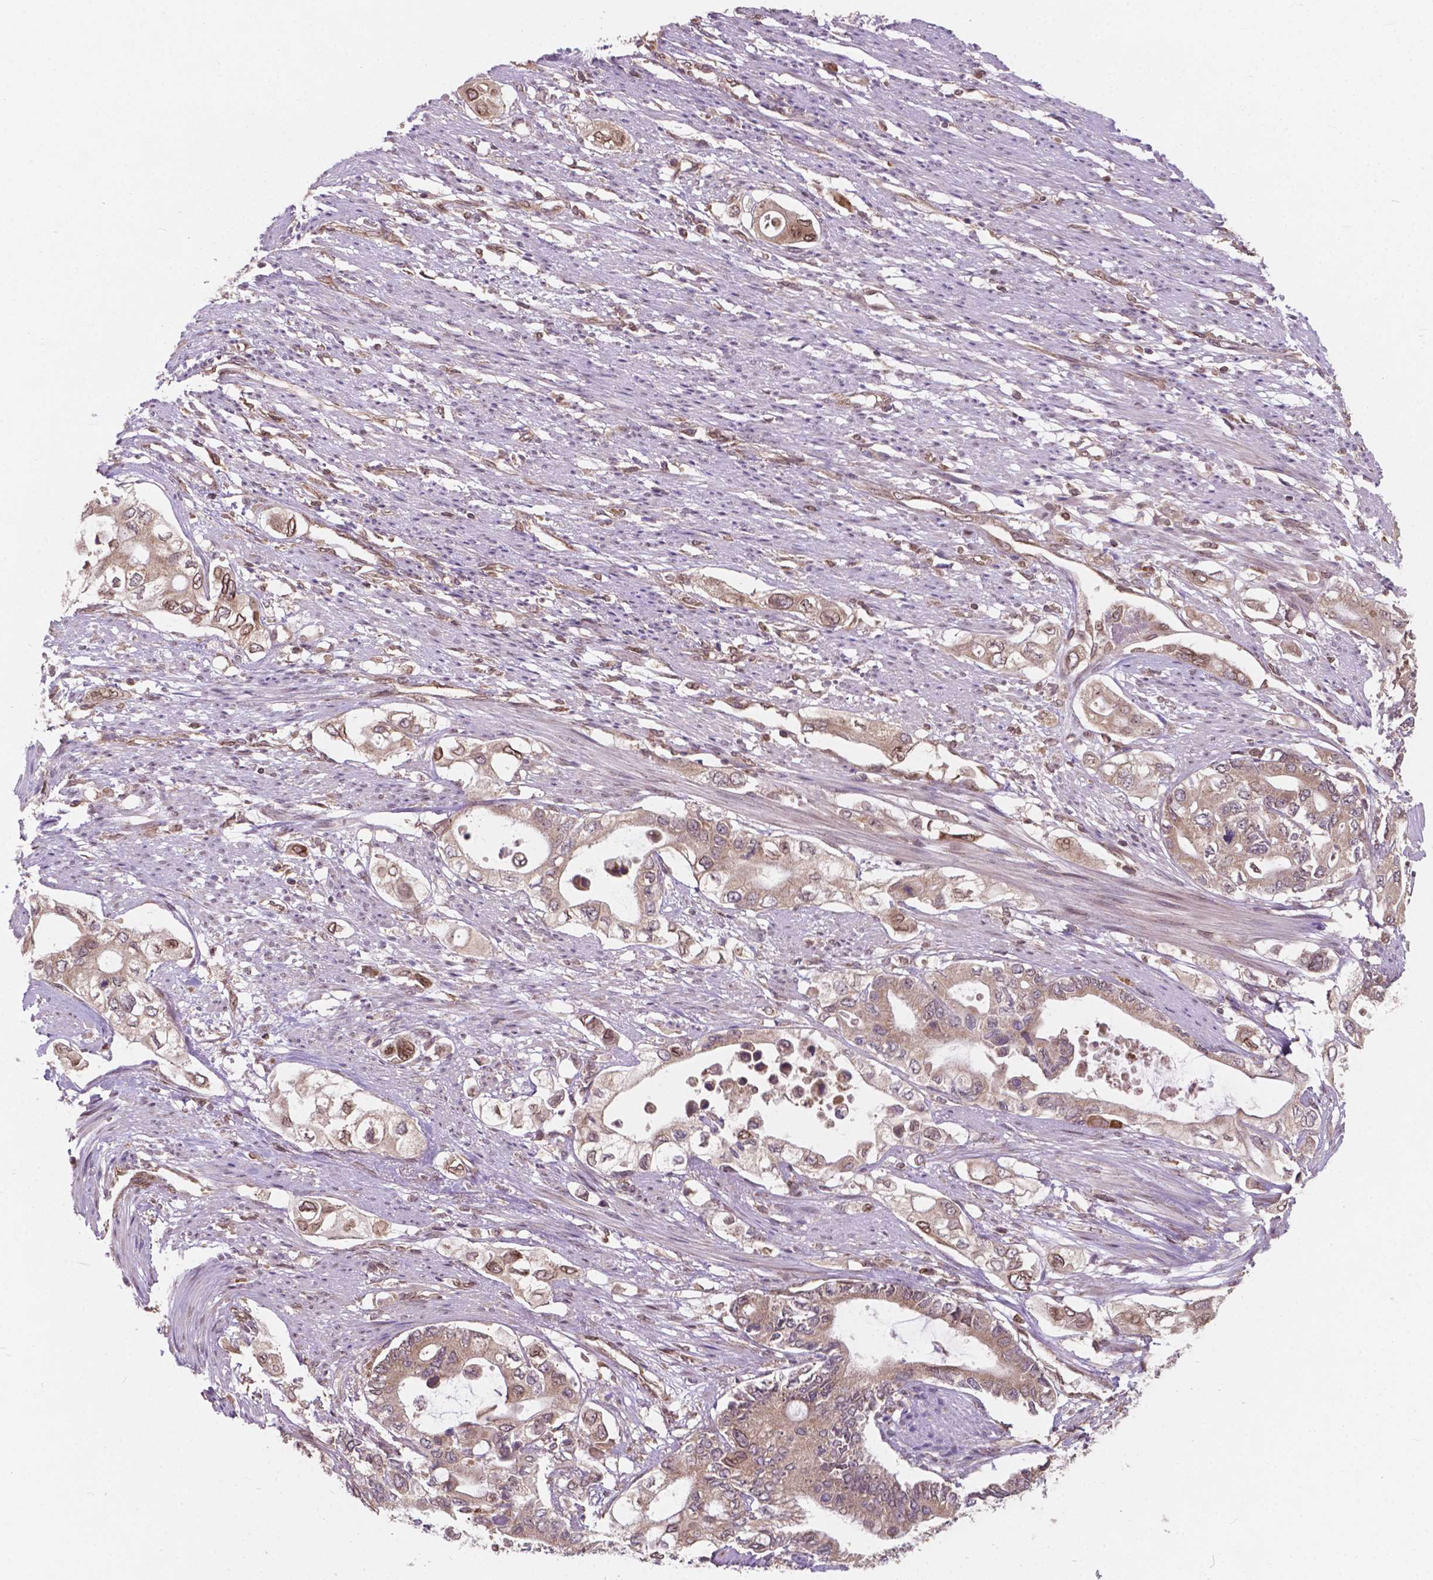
{"staining": {"intensity": "weak", "quantity": ">75%", "location": "cytoplasmic/membranous,nuclear"}, "tissue": "pancreatic cancer", "cell_type": "Tumor cells", "image_type": "cancer", "snomed": [{"axis": "morphology", "description": "Adenocarcinoma, NOS"}, {"axis": "topography", "description": "Pancreas"}], "caption": "IHC (DAB (3,3'-diaminobenzidine)) staining of human pancreatic adenocarcinoma reveals weak cytoplasmic/membranous and nuclear protein expression in about >75% of tumor cells.", "gene": "MRPL33", "patient": {"sex": "female", "age": 63}}